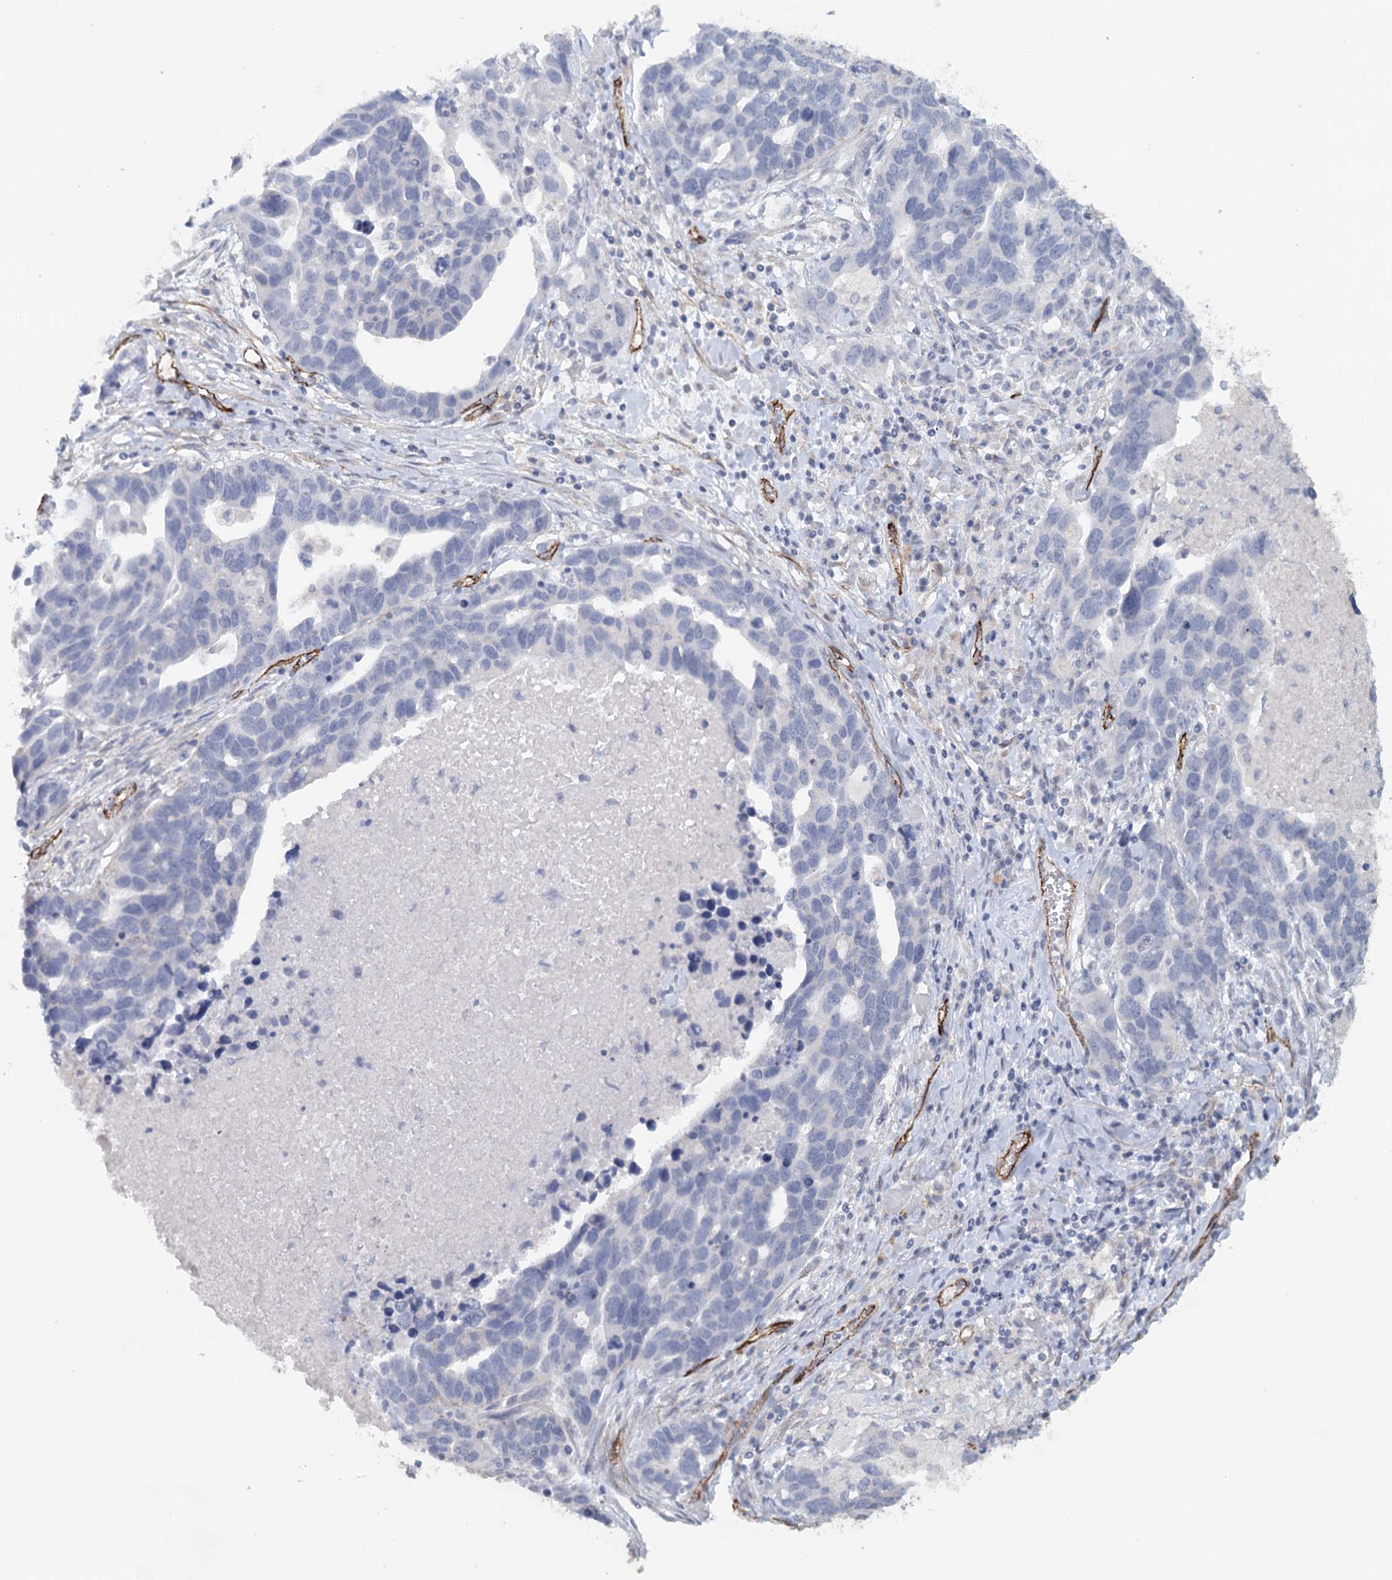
{"staining": {"intensity": "negative", "quantity": "none", "location": "none"}, "tissue": "ovarian cancer", "cell_type": "Tumor cells", "image_type": "cancer", "snomed": [{"axis": "morphology", "description": "Cystadenocarcinoma, serous, NOS"}, {"axis": "topography", "description": "Ovary"}], "caption": "Human ovarian cancer stained for a protein using IHC exhibits no expression in tumor cells.", "gene": "SYNPO", "patient": {"sex": "female", "age": 54}}